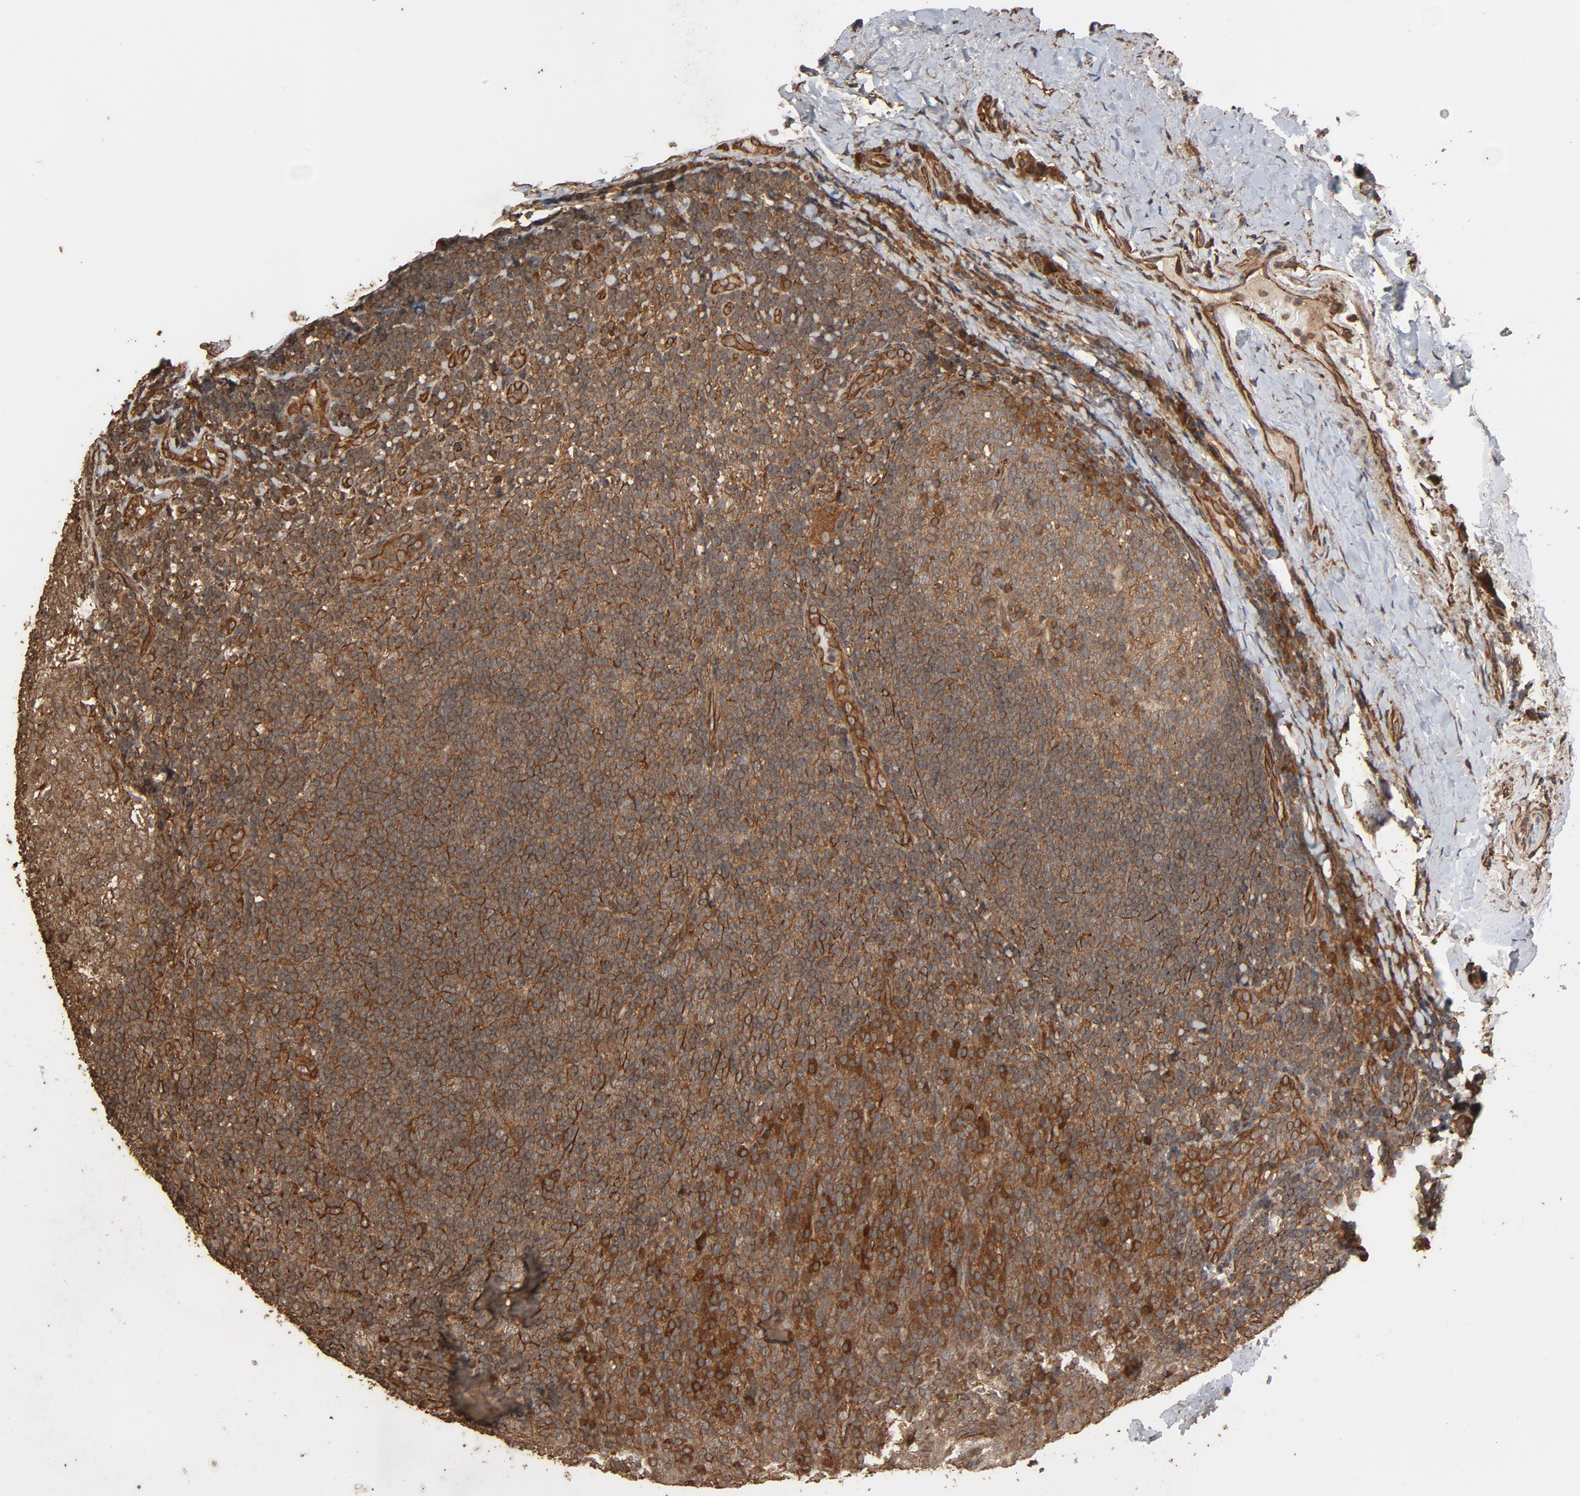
{"staining": {"intensity": "moderate", "quantity": ">75%", "location": "cytoplasmic/membranous"}, "tissue": "tonsil", "cell_type": "Germinal center cells", "image_type": "normal", "snomed": [{"axis": "morphology", "description": "Normal tissue, NOS"}, {"axis": "topography", "description": "Tonsil"}], "caption": "Tonsil stained for a protein exhibits moderate cytoplasmic/membranous positivity in germinal center cells. Ihc stains the protein of interest in brown and the nuclei are stained blue.", "gene": "RPS6KA6", "patient": {"sex": "male", "age": 31}}